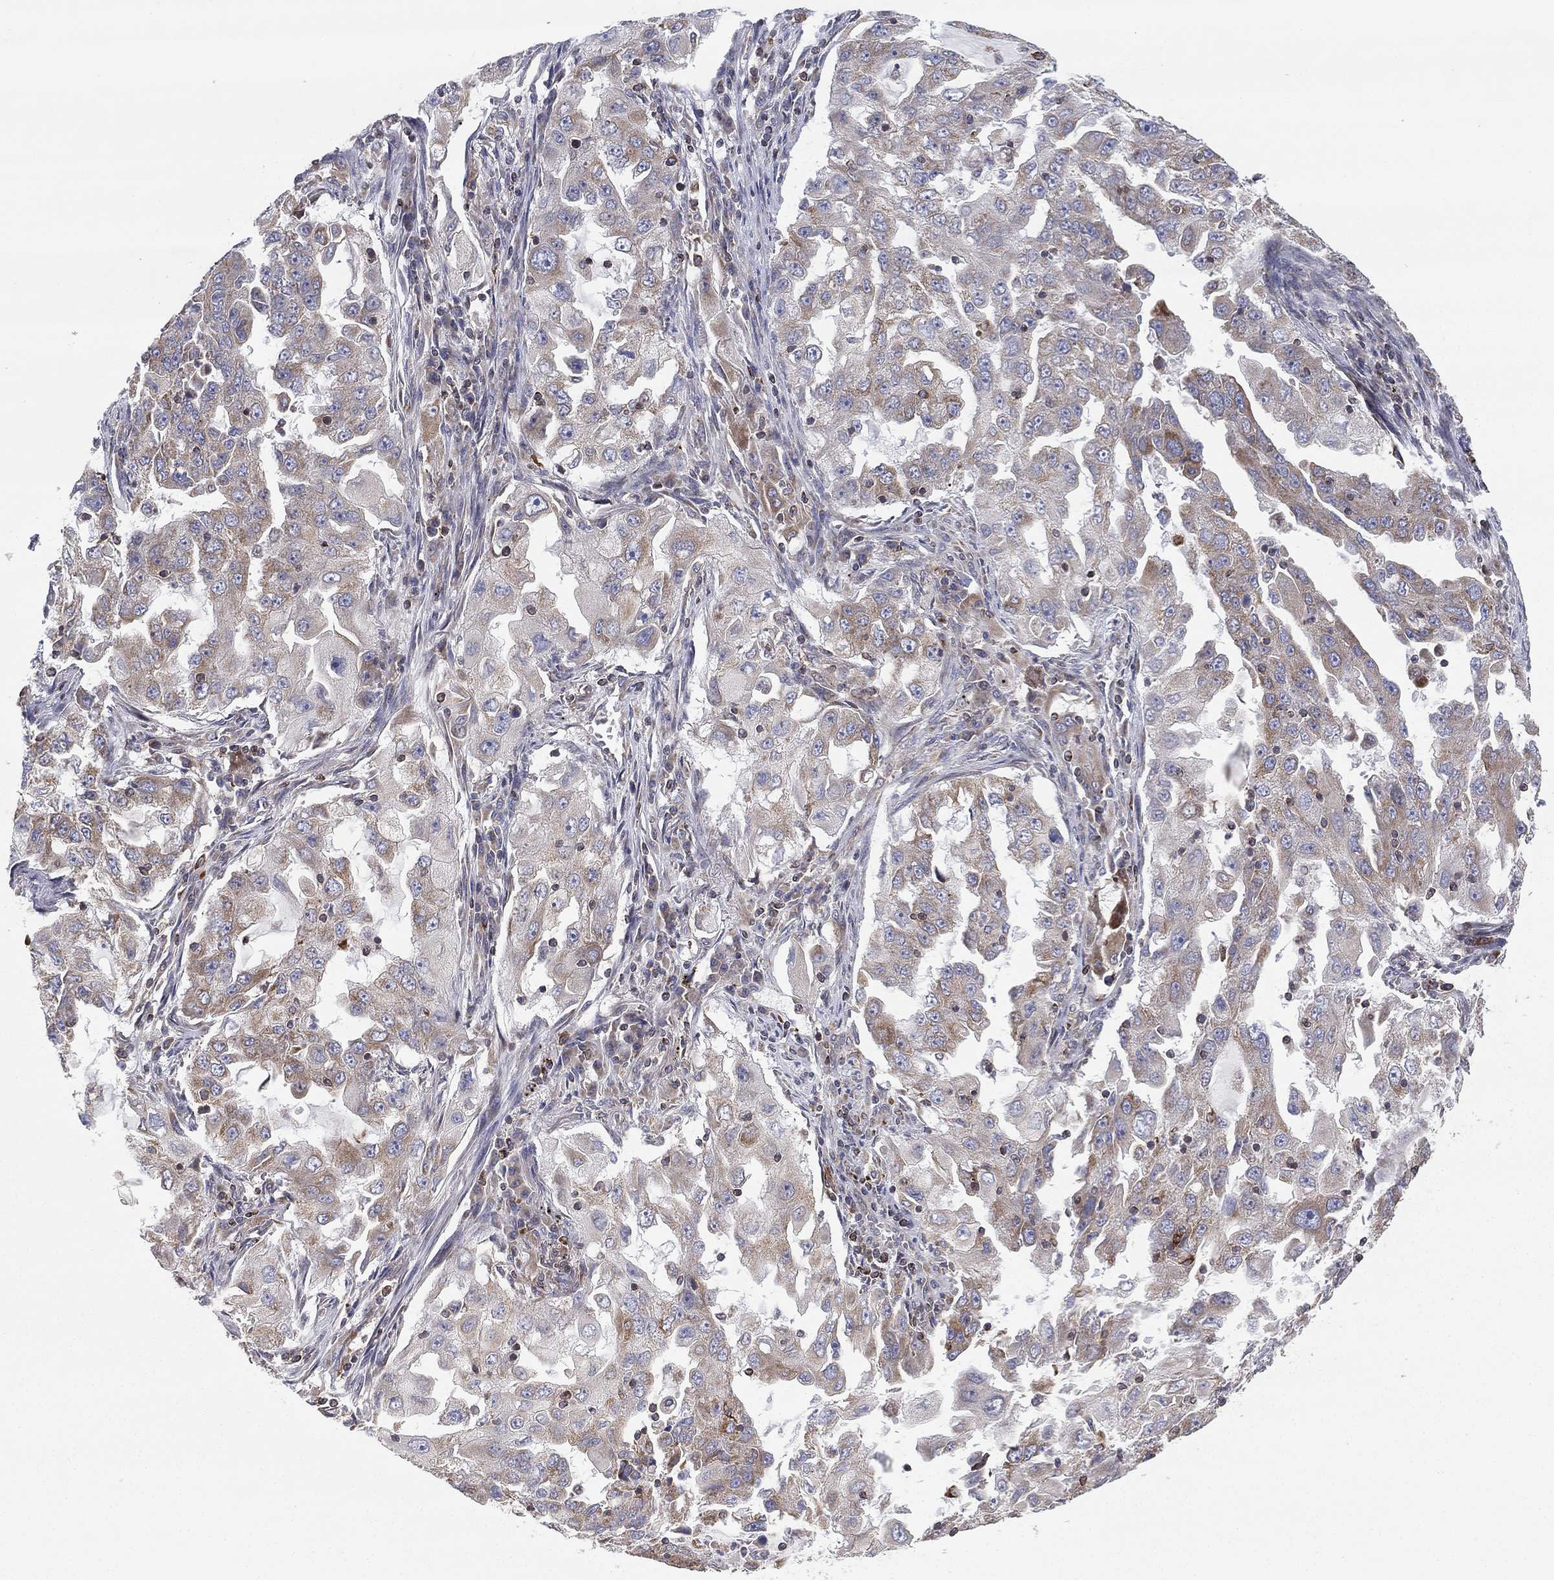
{"staining": {"intensity": "weak", "quantity": "<25%", "location": "cytoplasmic/membranous"}, "tissue": "lung cancer", "cell_type": "Tumor cells", "image_type": "cancer", "snomed": [{"axis": "morphology", "description": "Adenocarcinoma, NOS"}, {"axis": "topography", "description": "Lung"}], "caption": "A high-resolution histopathology image shows immunohistochemistry staining of lung adenocarcinoma, which displays no significant expression in tumor cells. (Stains: DAB (3,3'-diaminobenzidine) immunohistochemistry with hematoxylin counter stain, Microscopy: brightfield microscopy at high magnification).", "gene": "CYB5B", "patient": {"sex": "female", "age": 61}}